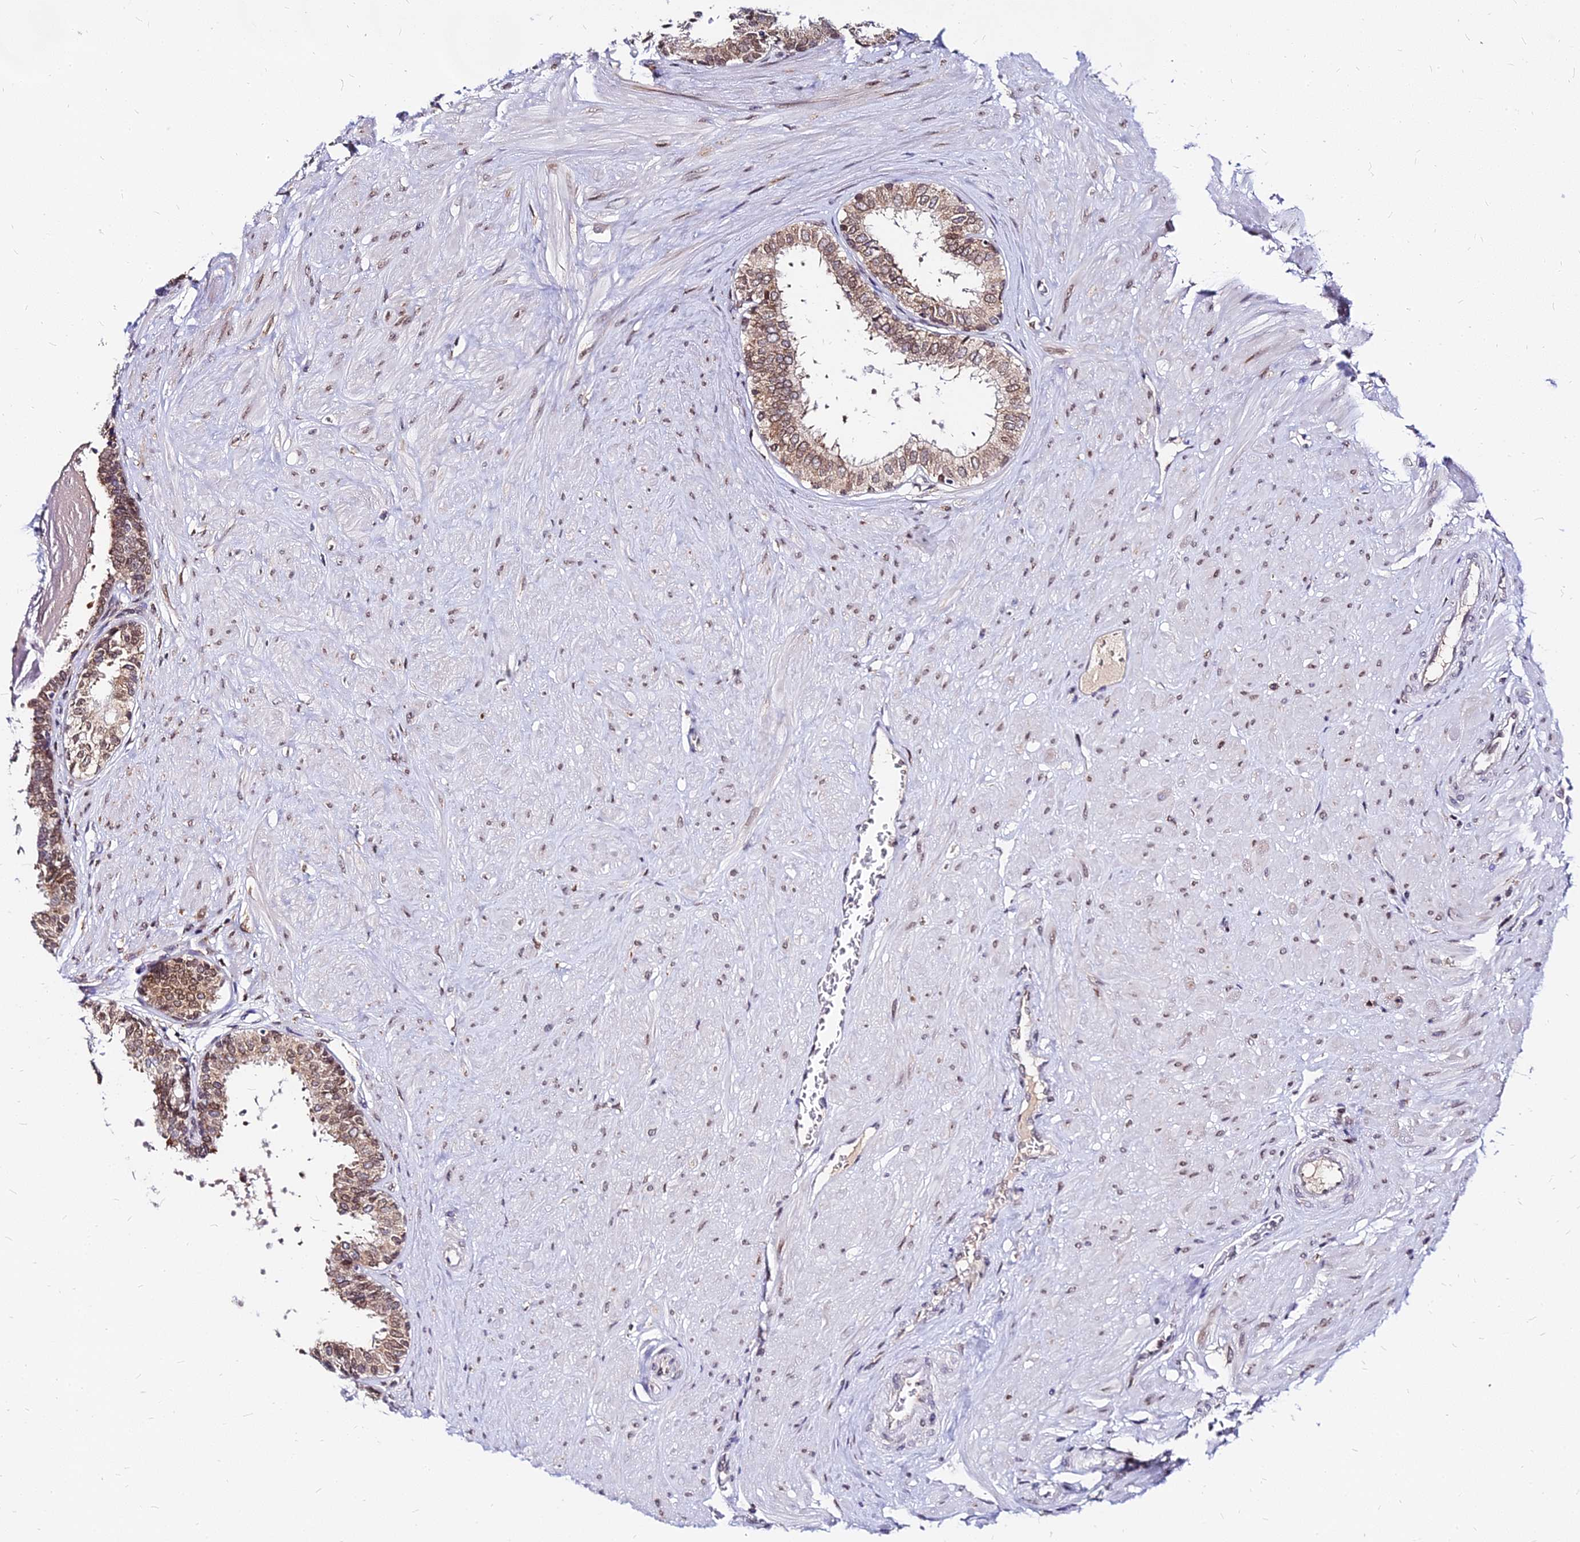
{"staining": {"intensity": "moderate", "quantity": ">75%", "location": "cytoplasmic/membranous,nuclear"}, "tissue": "prostate", "cell_type": "Glandular cells", "image_type": "normal", "snomed": [{"axis": "morphology", "description": "Normal tissue, NOS"}, {"axis": "topography", "description": "Prostate"}], "caption": "This is a photomicrograph of immunohistochemistry staining of normal prostate, which shows moderate expression in the cytoplasmic/membranous,nuclear of glandular cells.", "gene": "RNF121", "patient": {"sex": "male", "age": 48}}